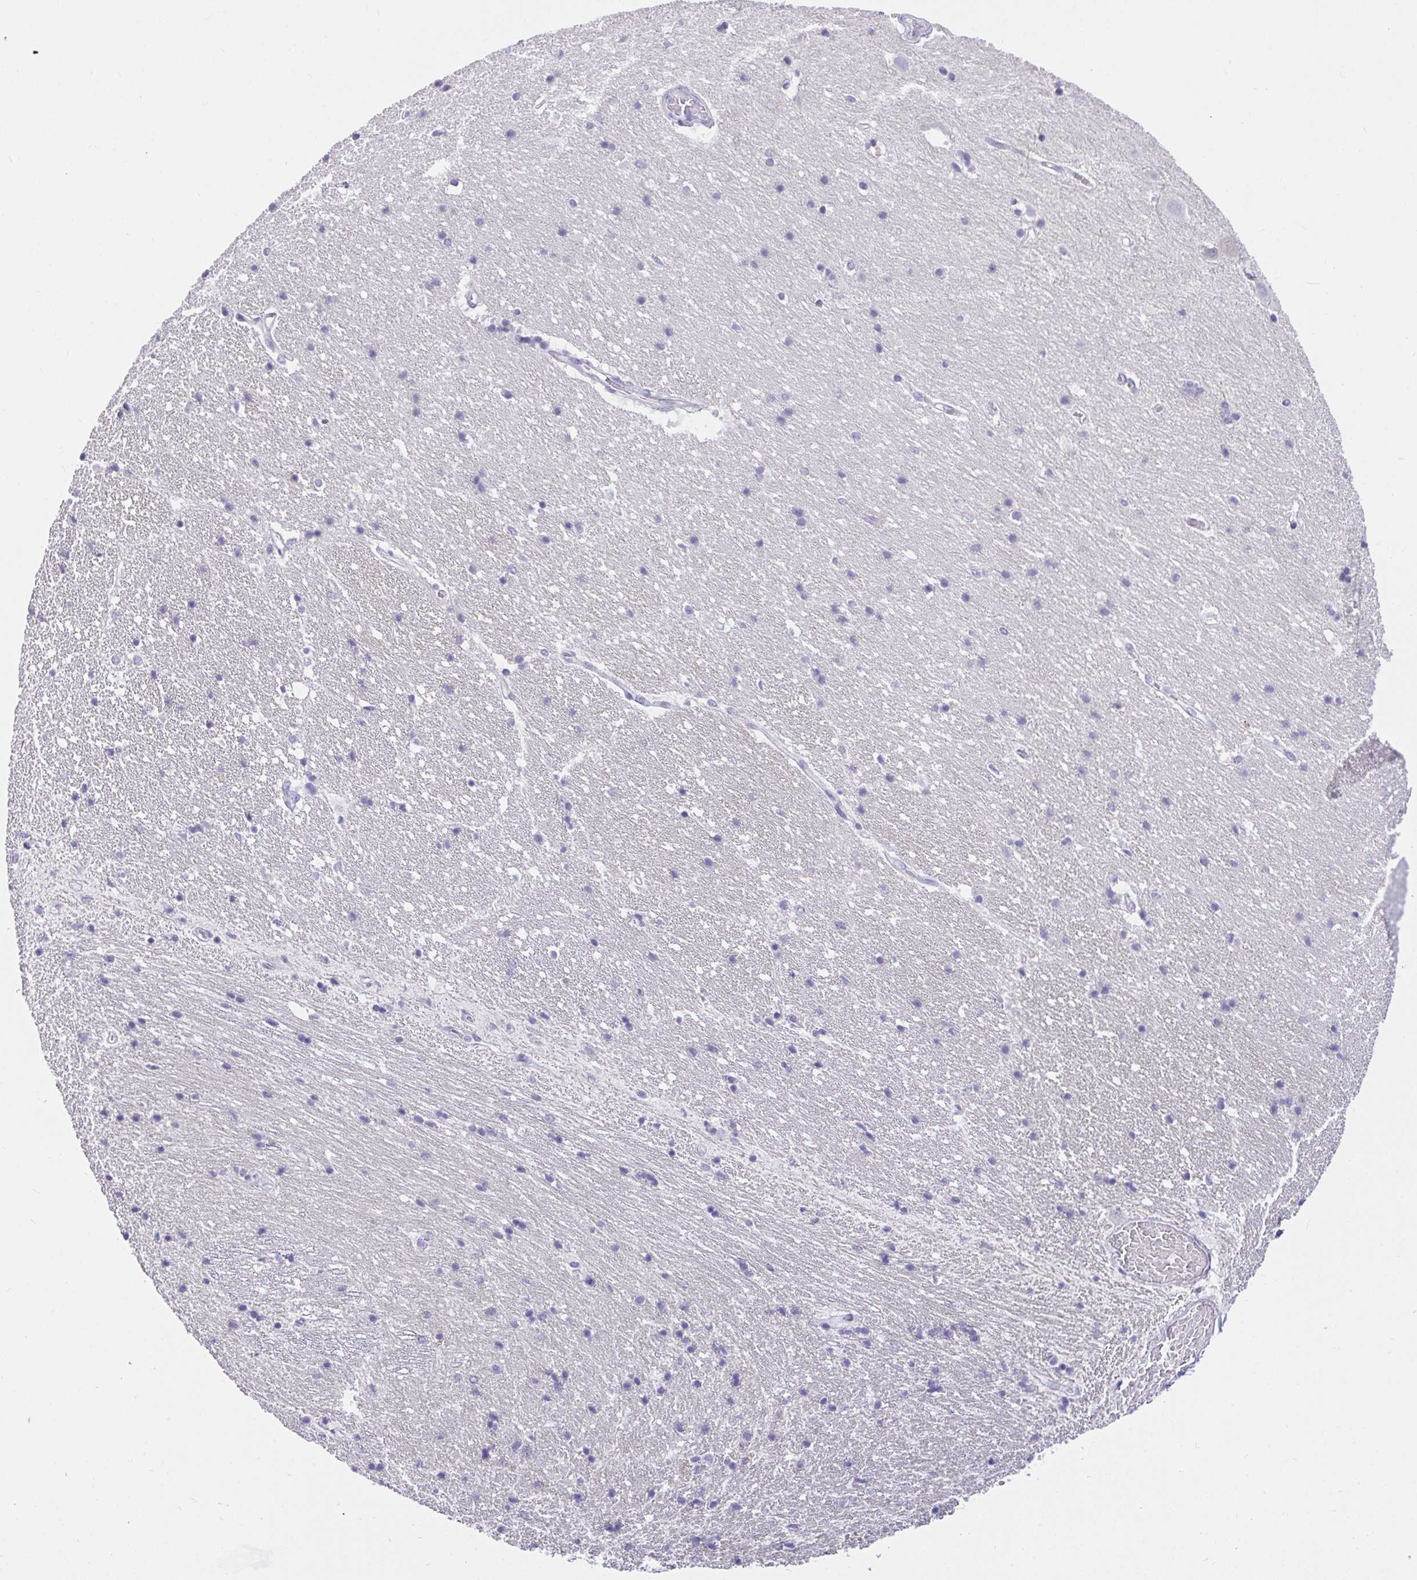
{"staining": {"intensity": "negative", "quantity": "none", "location": "none"}, "tissue": "hippocampus", "cell_type": "Glial cells", "image_type": "normal", "snomed": [{"axis": "morphology", "description": "Normal tissue, NOS"}, {"axis": "topography", "description": "Hippocampus"}], "caption": "The micrograph demonstrates no significant expression in glial cells of hippocampus.", "gene": "SEMA6B", "patient": {"sex": "male", "age": 63}}